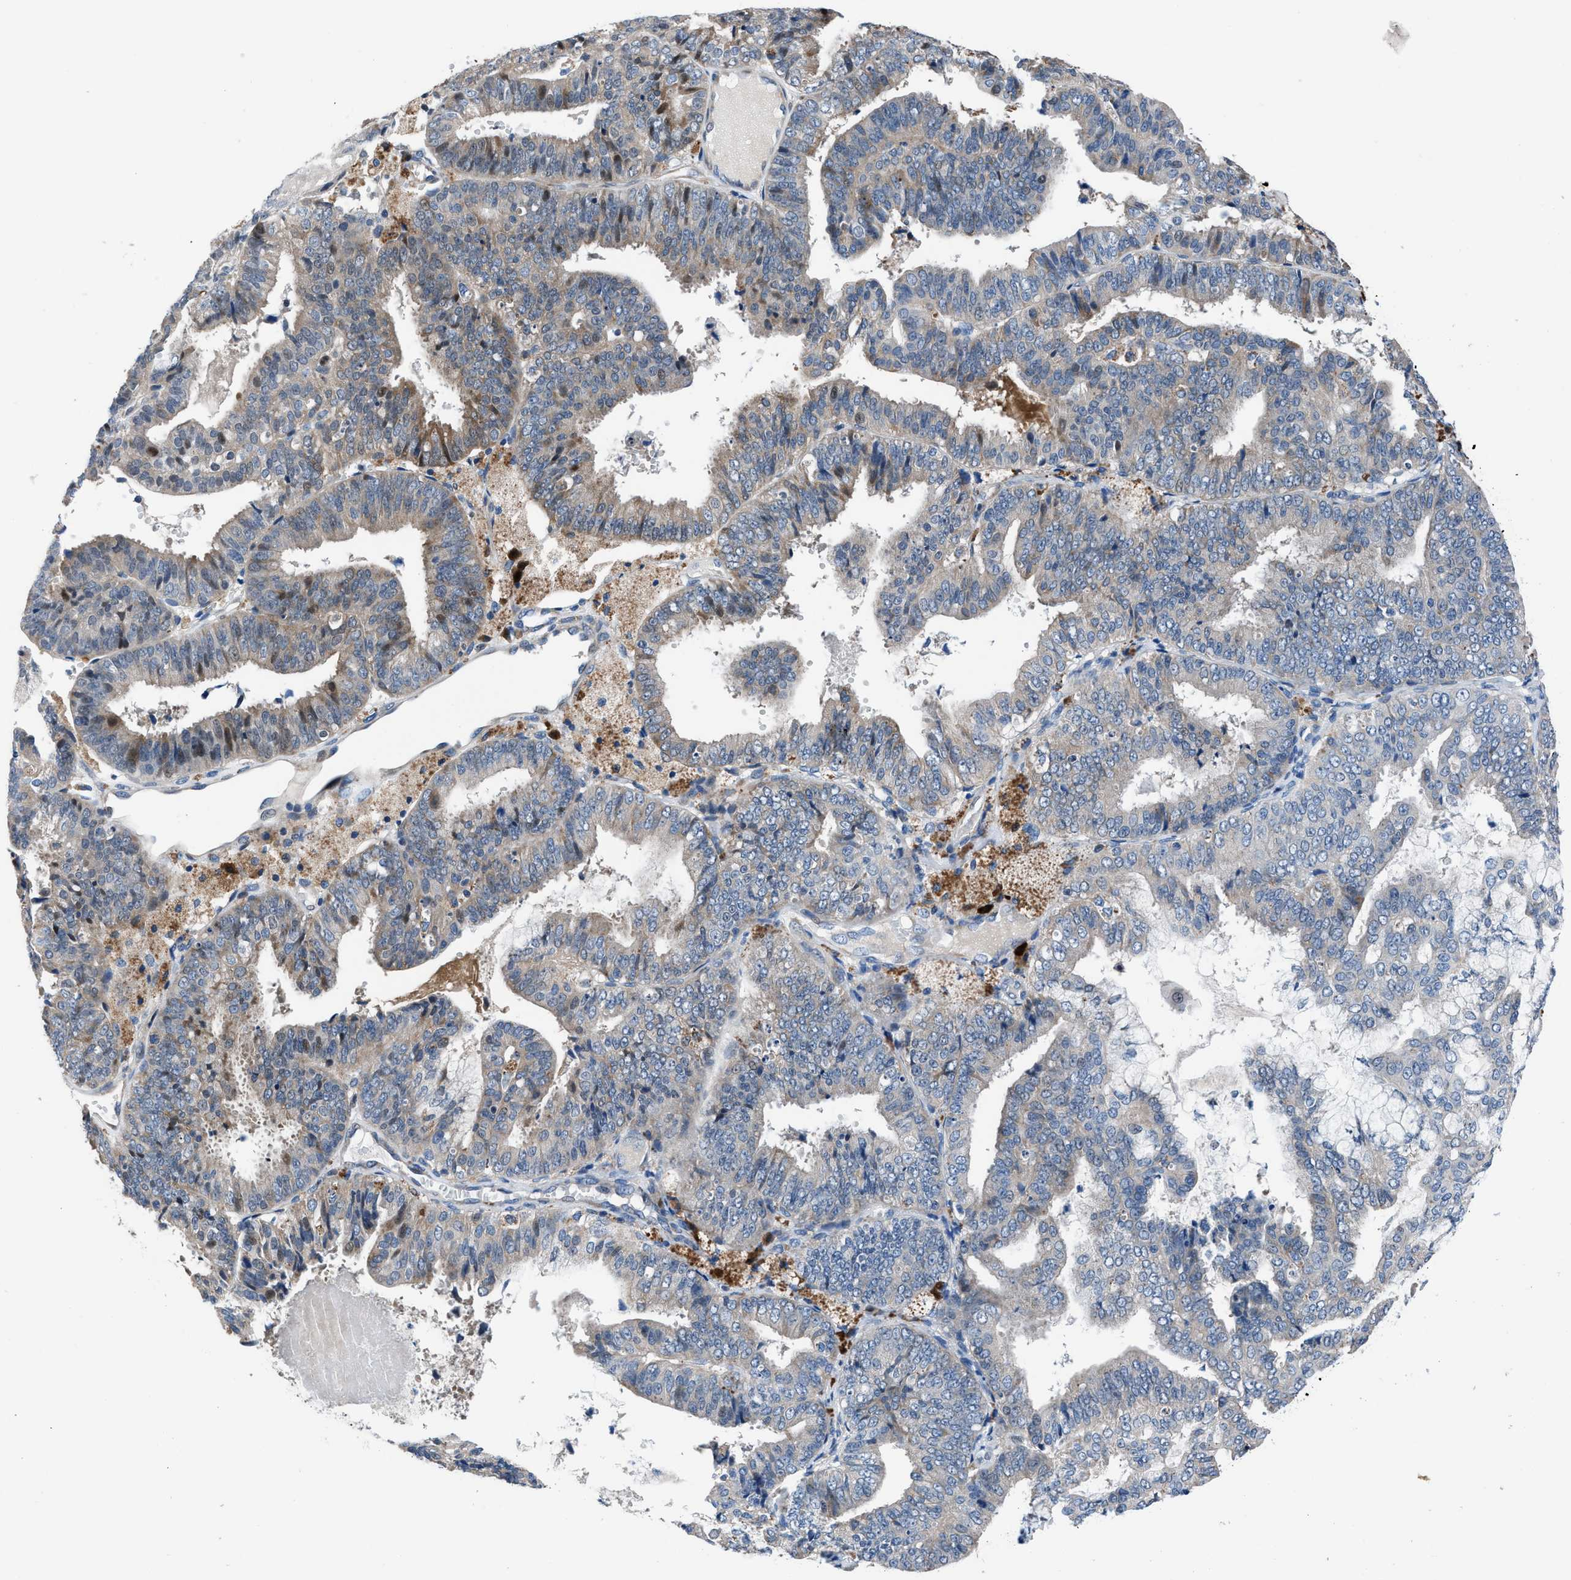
{"staining": {"intensity": "weak", "quantity": "<25%", "location": "cytoplasmic/membranous"}, "tissue": "endometrial cancer", "cell_type": "Tumor cells", "image_type": "cancer", "snomed": [{"axis": "morphology", "description": "Adenocarcinoma, NOS"}, {"axis": "topography", "description": "Endometrium"}], "caption": "Immunohistochemical staining of human endometrial adenocarcinoma shows no significant staining in tumor cells.", "gene": "UAP1", "patient": {"sex": "female", "age": 63}}